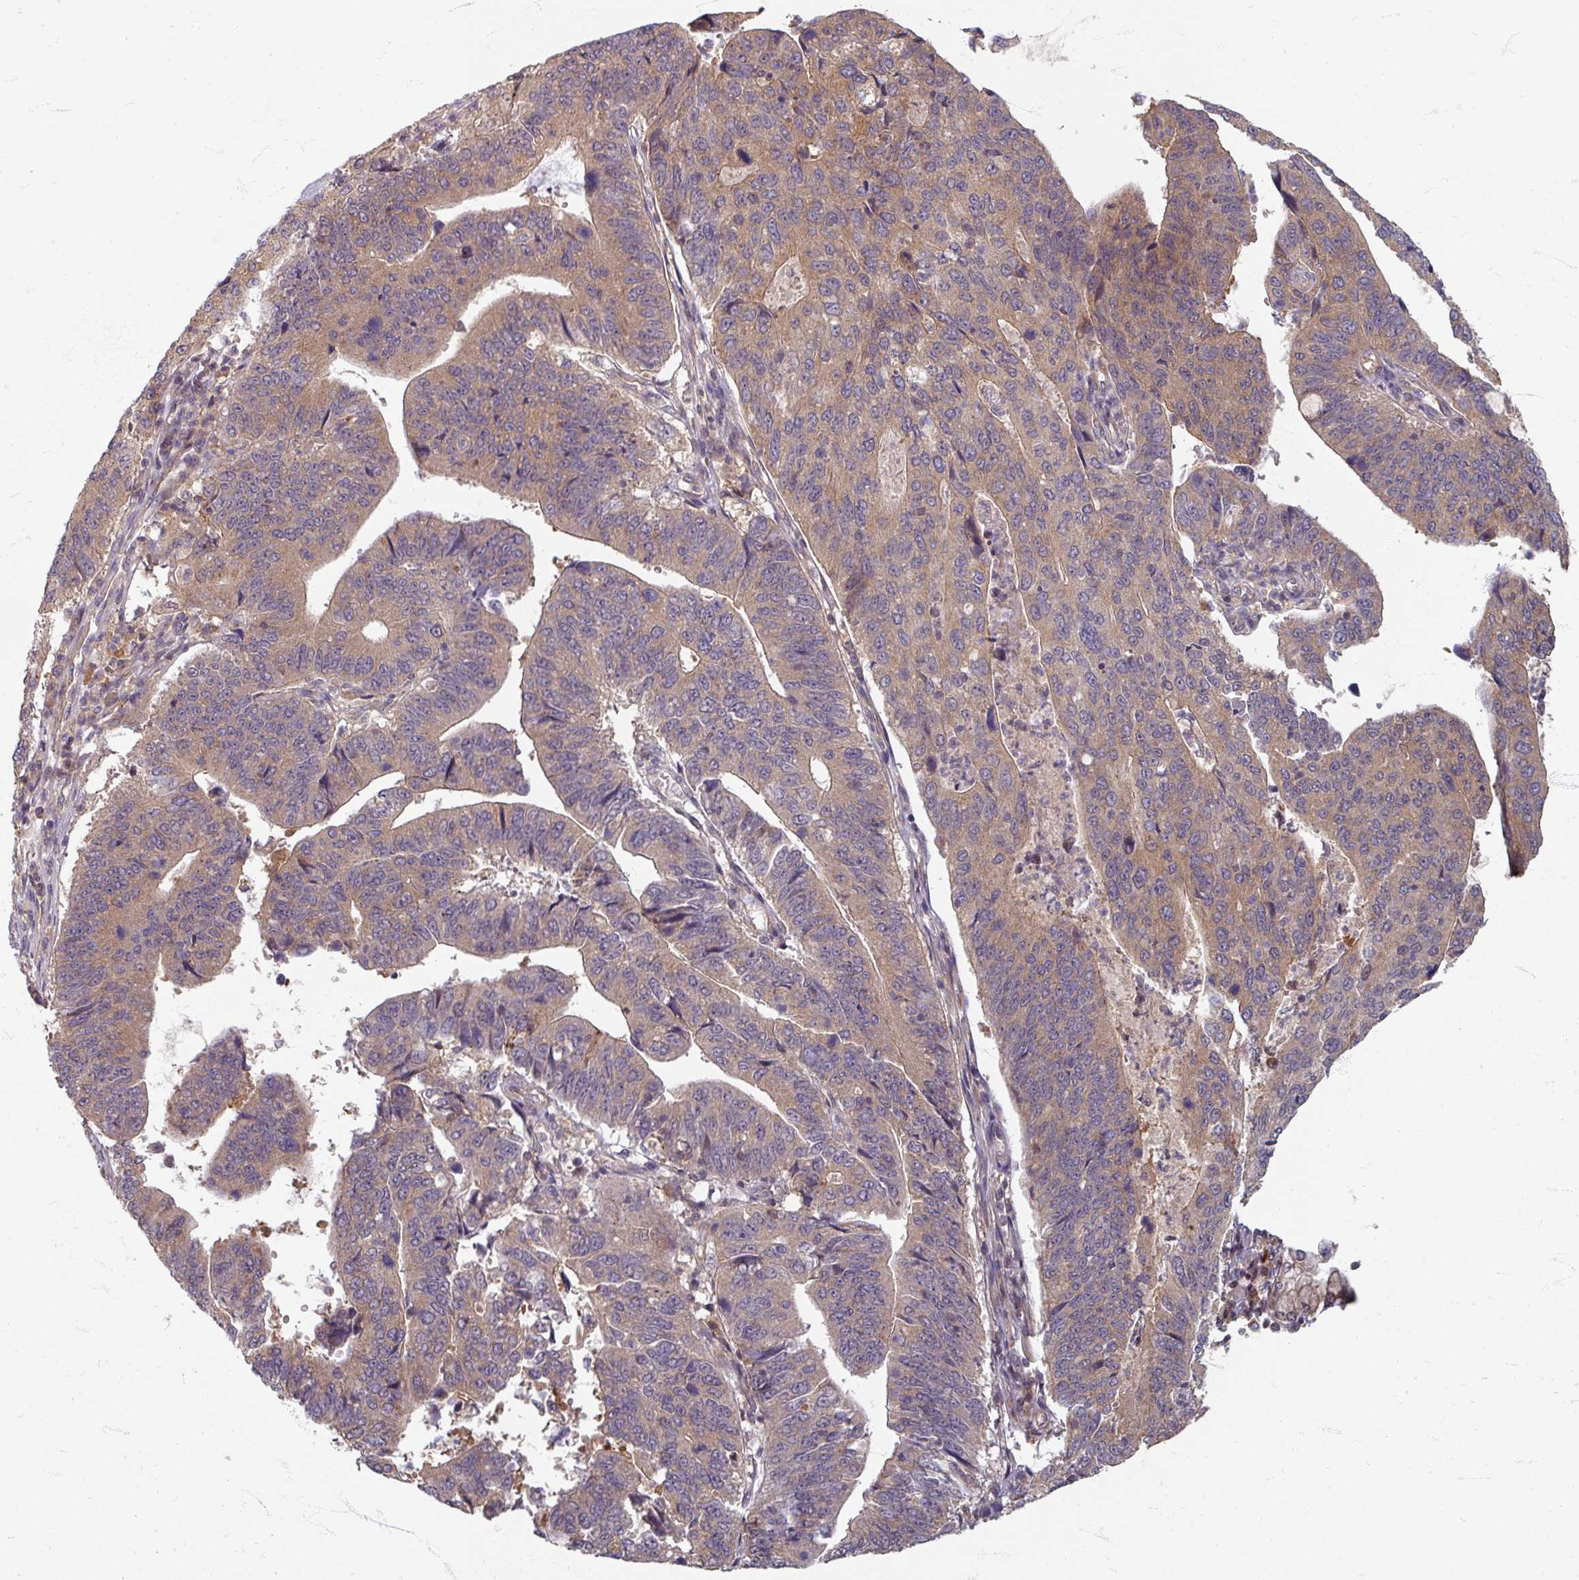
{"staining": {"intensity": "moderate", "quantity": ">75%", "location": "cytoplasmic/membranous"}, "tissue": "stomach cancer", "cell_type": "Tumor cells", "image_type": "cancer", "snomed": [{"axis": "morphology", "description": "Adenocarcinoma, NOS"}, {"axis": "topography", "description": "Stomach"}], "caption": "Tumor cells exhibit medium levels of moderate cytoplasmic/membranous staining in approximately >75% of cells in human stomach cancer. Nuclei are stained in blue.", "gene": "STAM", "patient": {"sex": "male", "age": 59}}